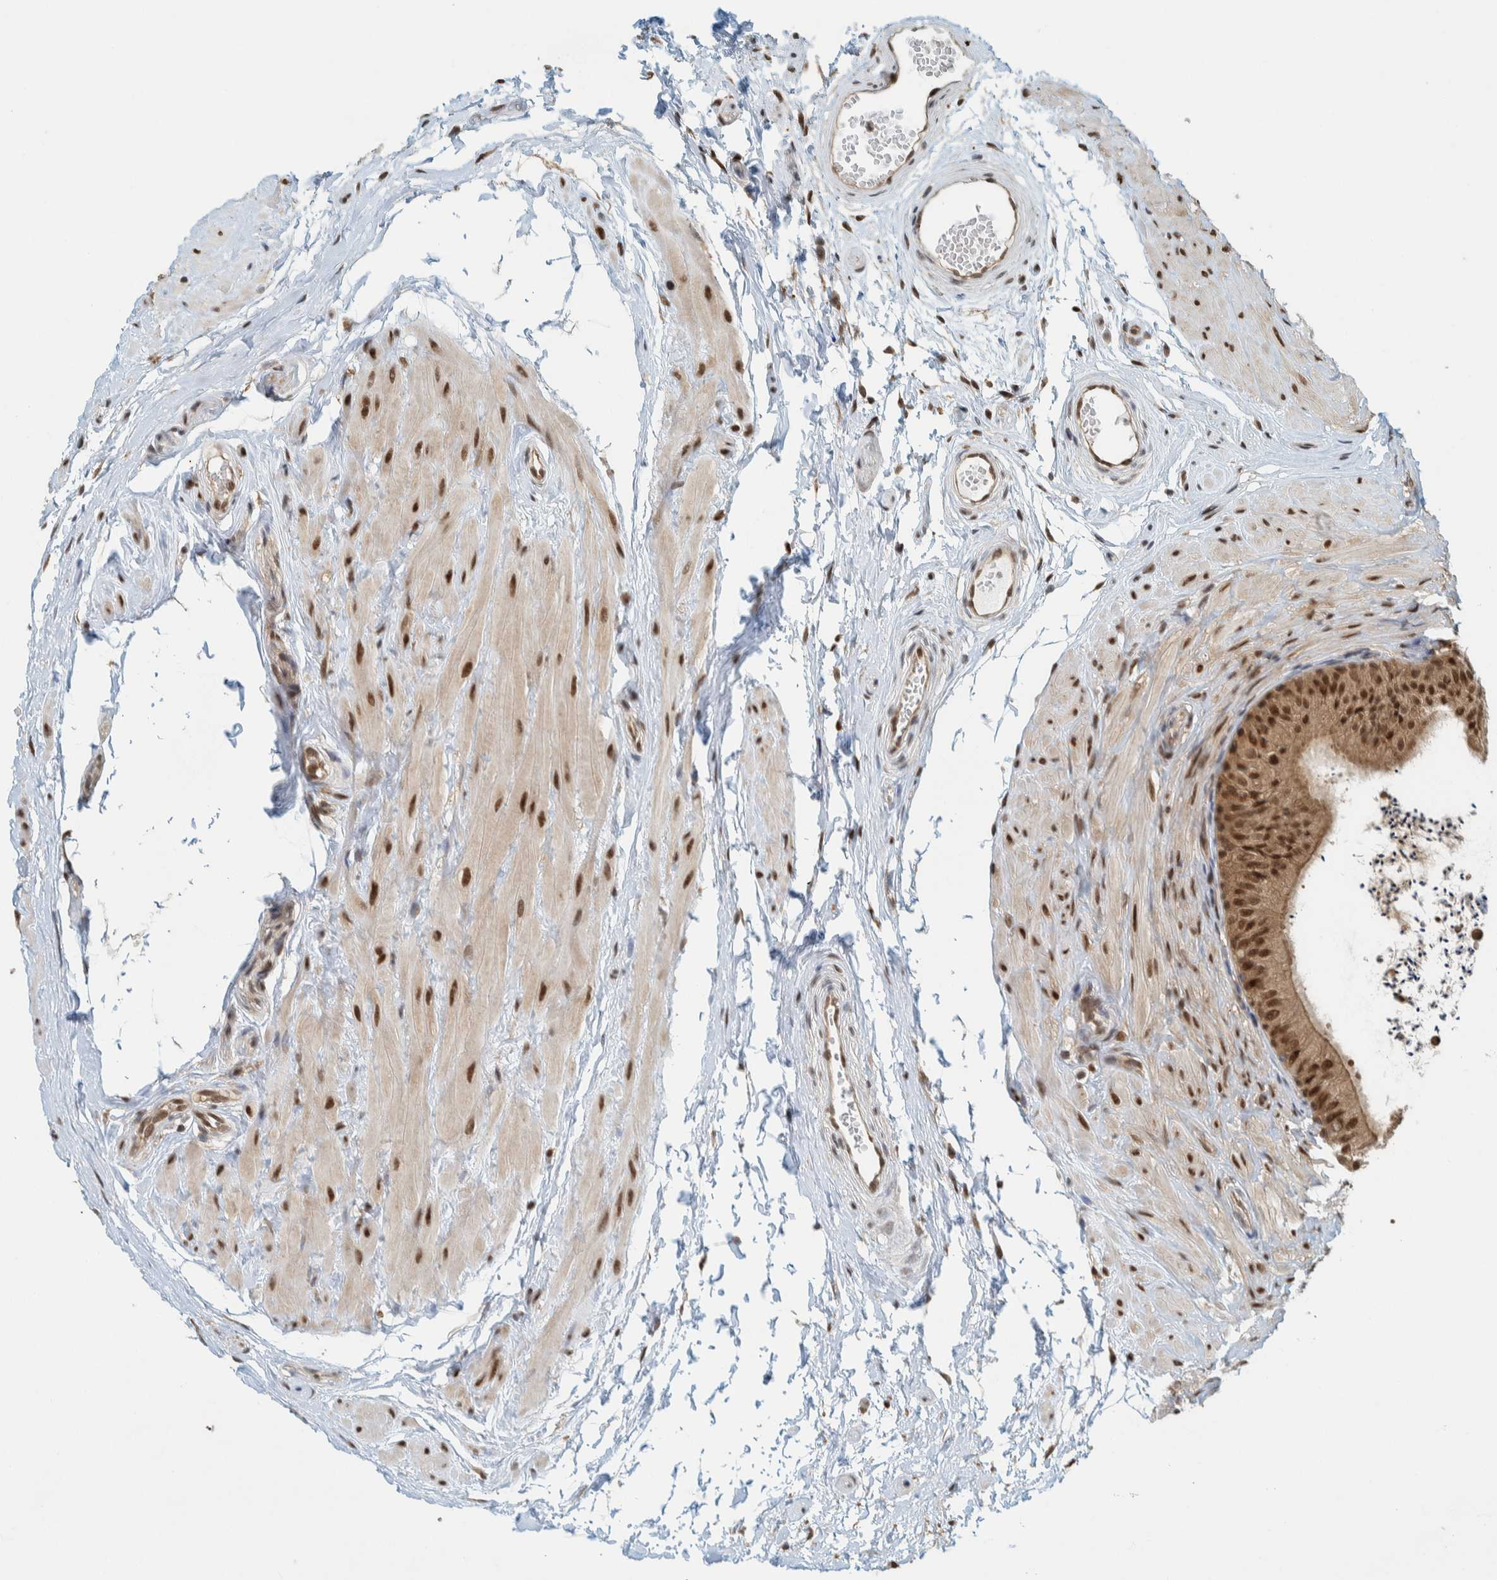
{"staining": {"intensity": "strong", "quantity": ">75%", "location": "nuclear"}, "tissue": "epididymis", "cell_type": "Glandular cells", "image_type": "normal", "snomed": [{"axis": "morphology", "description": "Normal tissue, NOS"}, {"axis": "topography", "description": "Epididymis"}], "caption": "A photomicrograph of human epididymis stained for a protein demonstrates strong nuclear brown staining in glandular cells.", "gene": "COPS3", "patient": {"sex": "male", "age": 56}}